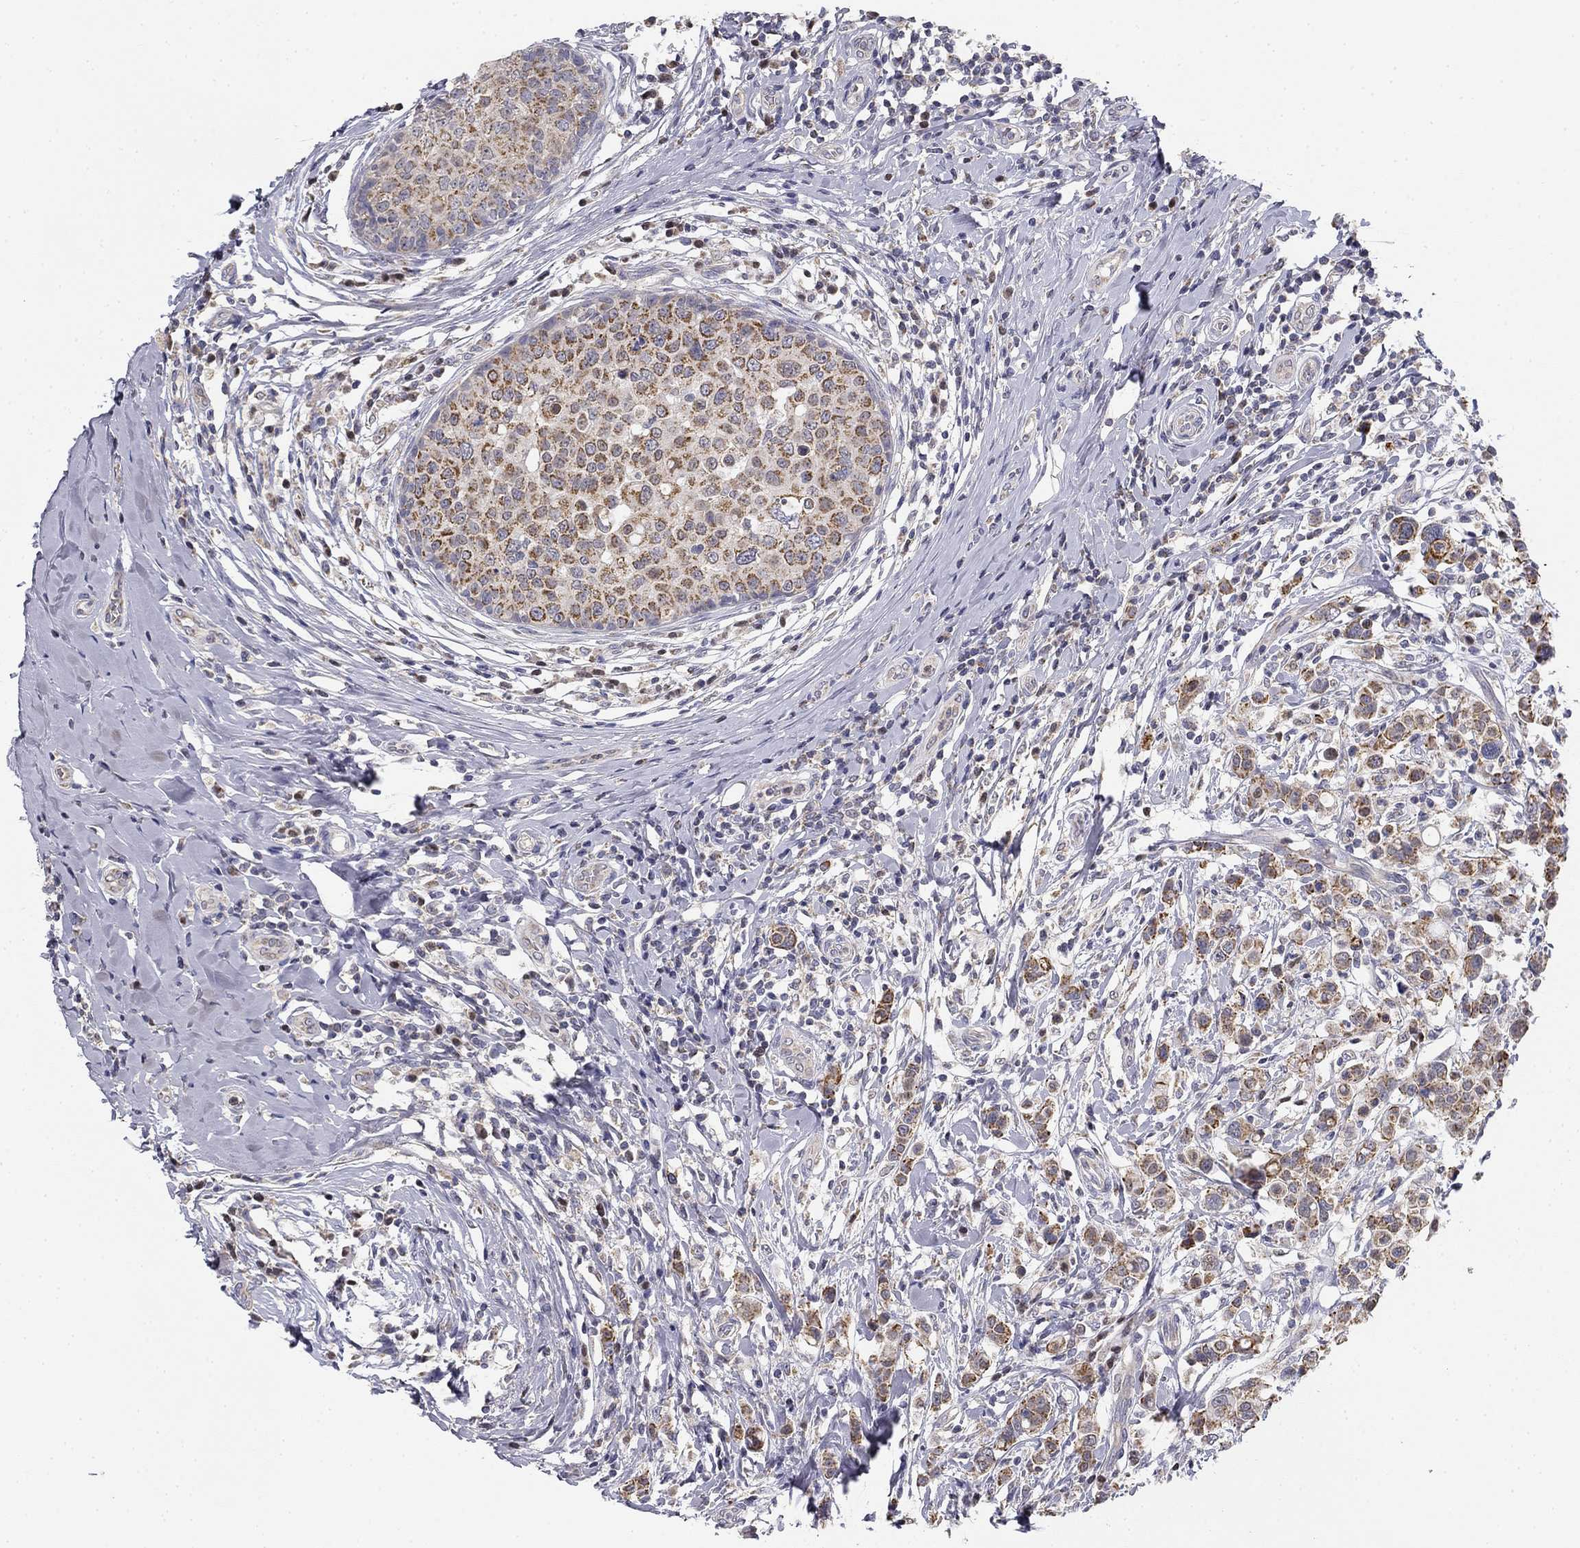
{"staining": {"intensity": "moderate", "quantity": "25%-75%", "location": "cytoplasmic/membranous"}, "tissue": "breast cancer", "cell_type": "Tumor cells", "image_type": "cancer", "snomed": [{"axis": "morphology", "description": "Duct carcinoma"}, {"axis": "topography", "description": "Breast"}], "caption": "Tumor cells show medium levels of moderate cytoplasmic/membranous positivity in about 25%-75% of cells in breast cancer. (DAB IHC with brightfield microscopy, high magnification).", "gene": "SLC2A9", "patient": {"sex": "female", "age": 27}}